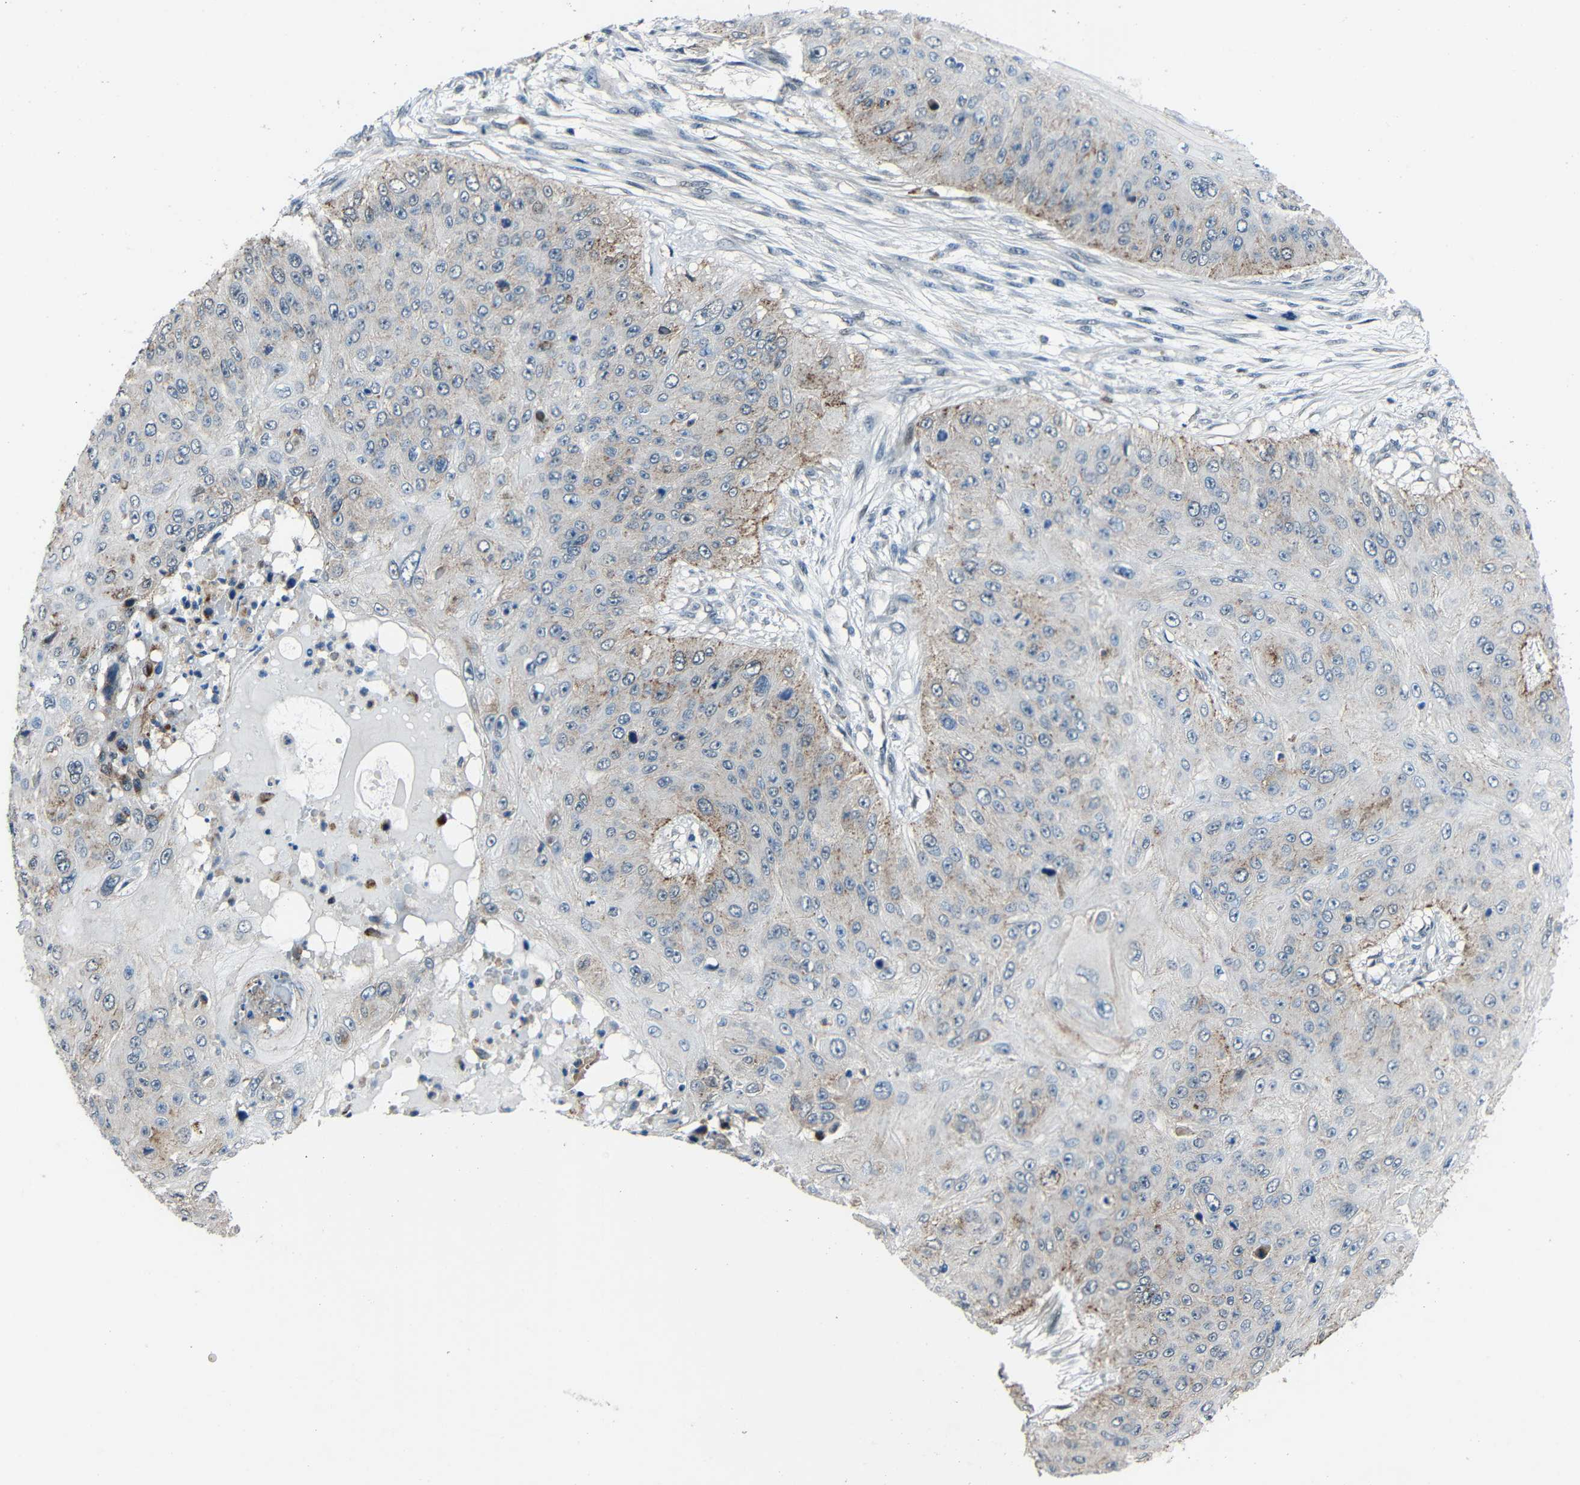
{"staining": {"intensity": "moderate", "quantity": "25%-75%", "location": "cytoplasmic/membranous"}, "tissue": "skin cancer", "cell_type": "Tumor cells", "image_type": "cancer", "snomed": [{"axis": "morphology", "description": "Squamous cell carcinoma, NOS"}, {"axis": "topography", "description": "Skin"}], "caption": "Skin cancer stained for a protein reveals moderate cytoplasmic/membranous positivity in tumor cells.", "gene": "DNAJC5", "patient": {"sex": "female", "age": 80}}